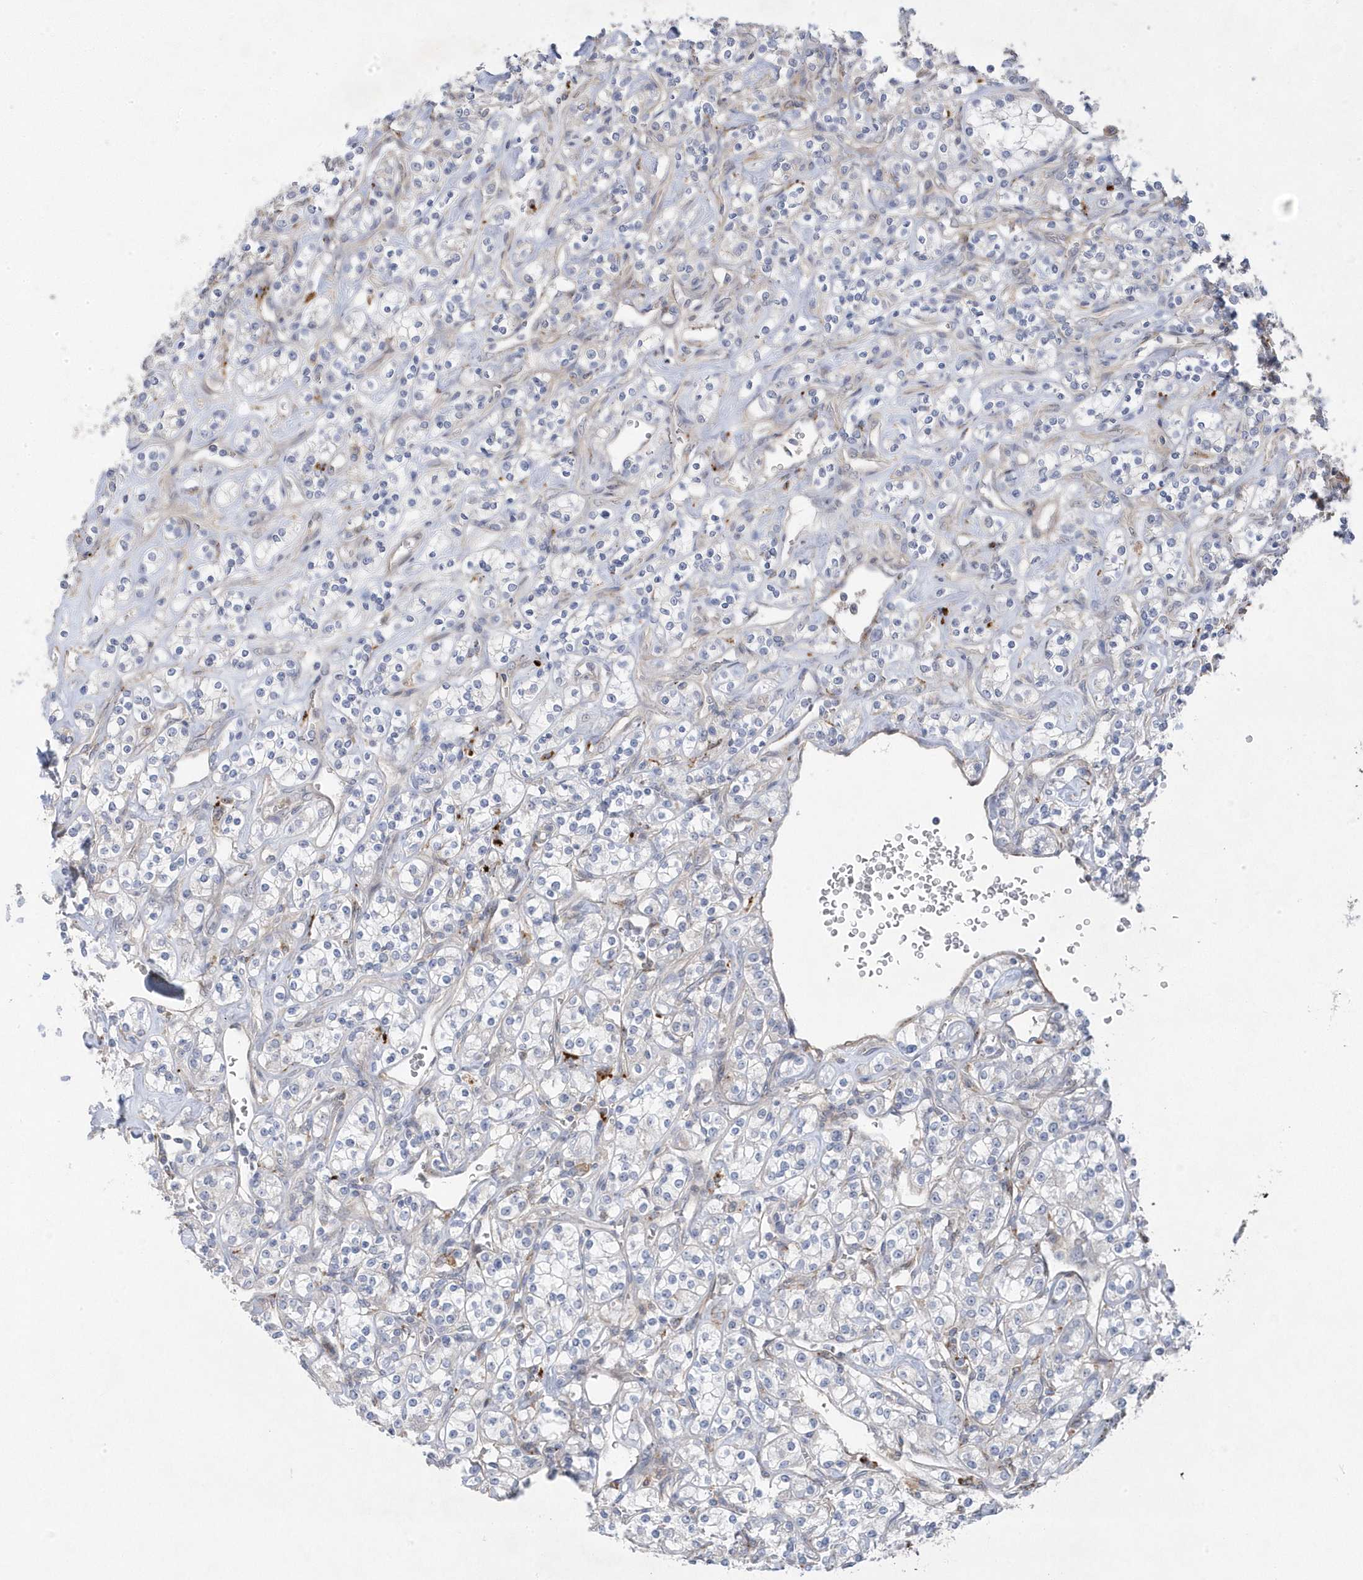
{"staining": {"intensity": "negative", "quantity": "none", "location": "none"}, "tissue": "renal cancer", "cell_type": "Tumor cells", "image_type": "cancer", "snomed": [{"axis": "morphology", "description": "Adenocarcinoma, NOS"}, {"axis": "topography", "description": "Kidney"}], "caption": "Immunohistochemical staining of human renal adenocarcinoma reveals no significant positivity in tumor cells. Brightfield microscopy of immunohistochemistry (IHC) stained with DAB (brown) and hematoxylin (blue), captured at high magnification.", "gene": "ANAPC1", "patient": {"sex": "male", "age": 77}}